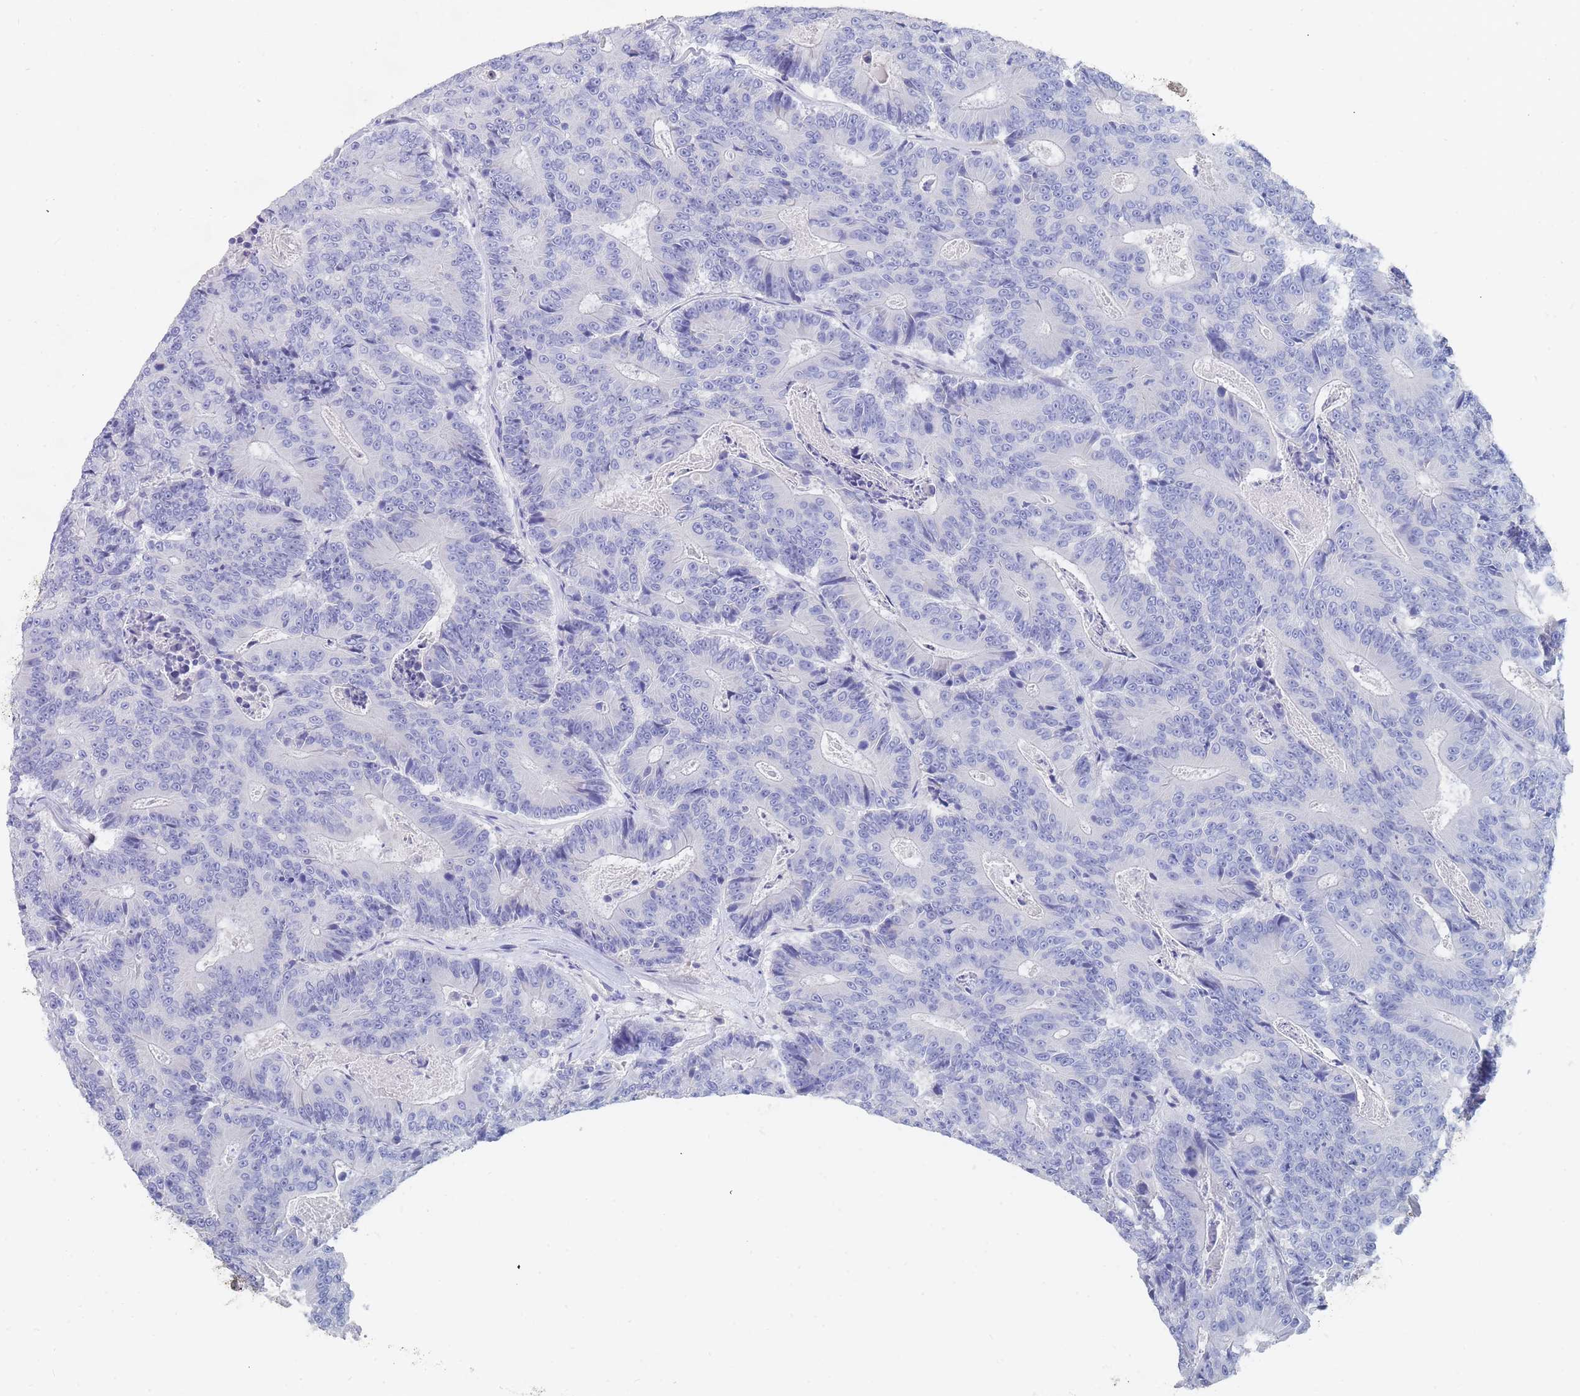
{"staining": {"intensity": "negative", "quantity": "none", "location": "none"}, "tissue": "colorectal cancer", "cell_type": "Tumor cells", "image_type": "cancer", "snomed": [{"axis": "morphology", "description": "Adenocarcinoma, NOS"}, {"axis": "topography", "description": "Colon"}], "caption": "The photomicrograph exhibits no staining of tumor cells in colorectal adenocarcinoma.", "gene": "SLC25A35", "patient": {"sex": "male", "age": 83}}